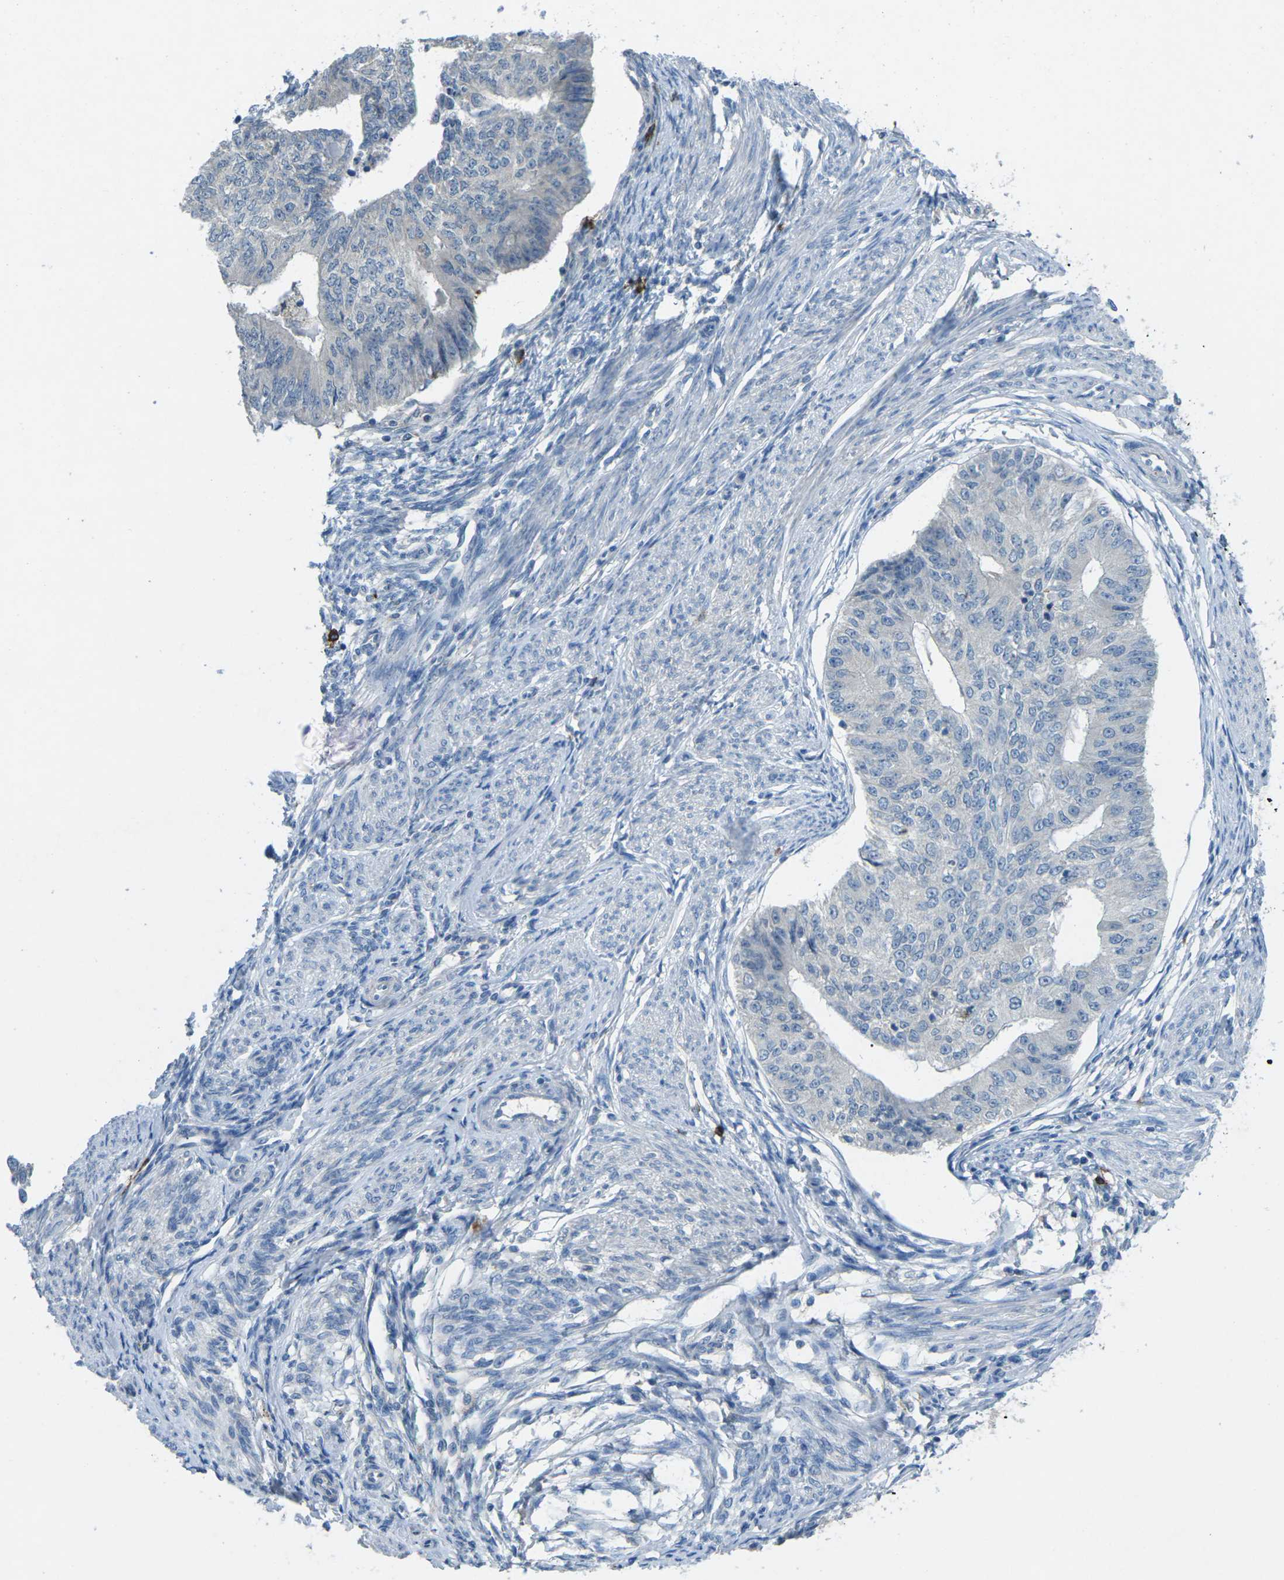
{"staining": {"intensity": "negative", "quantity": "none", "location": "none"}, "tissue": "endometrial cancer", "cell_type": "Tumor cells", "image_type": "cancer", "snomed": [{"axis": "morphology", "description": "Adenocarcinoma, NOS"}, {"axis": "topography", "description": "Endometrium"}], "caption": "A micrograph of endometrial cancer stained for a protein reveals no brown staining in tumor cells.", "gene": "CD19", "patient": {"sex": "female", "age": 32}}